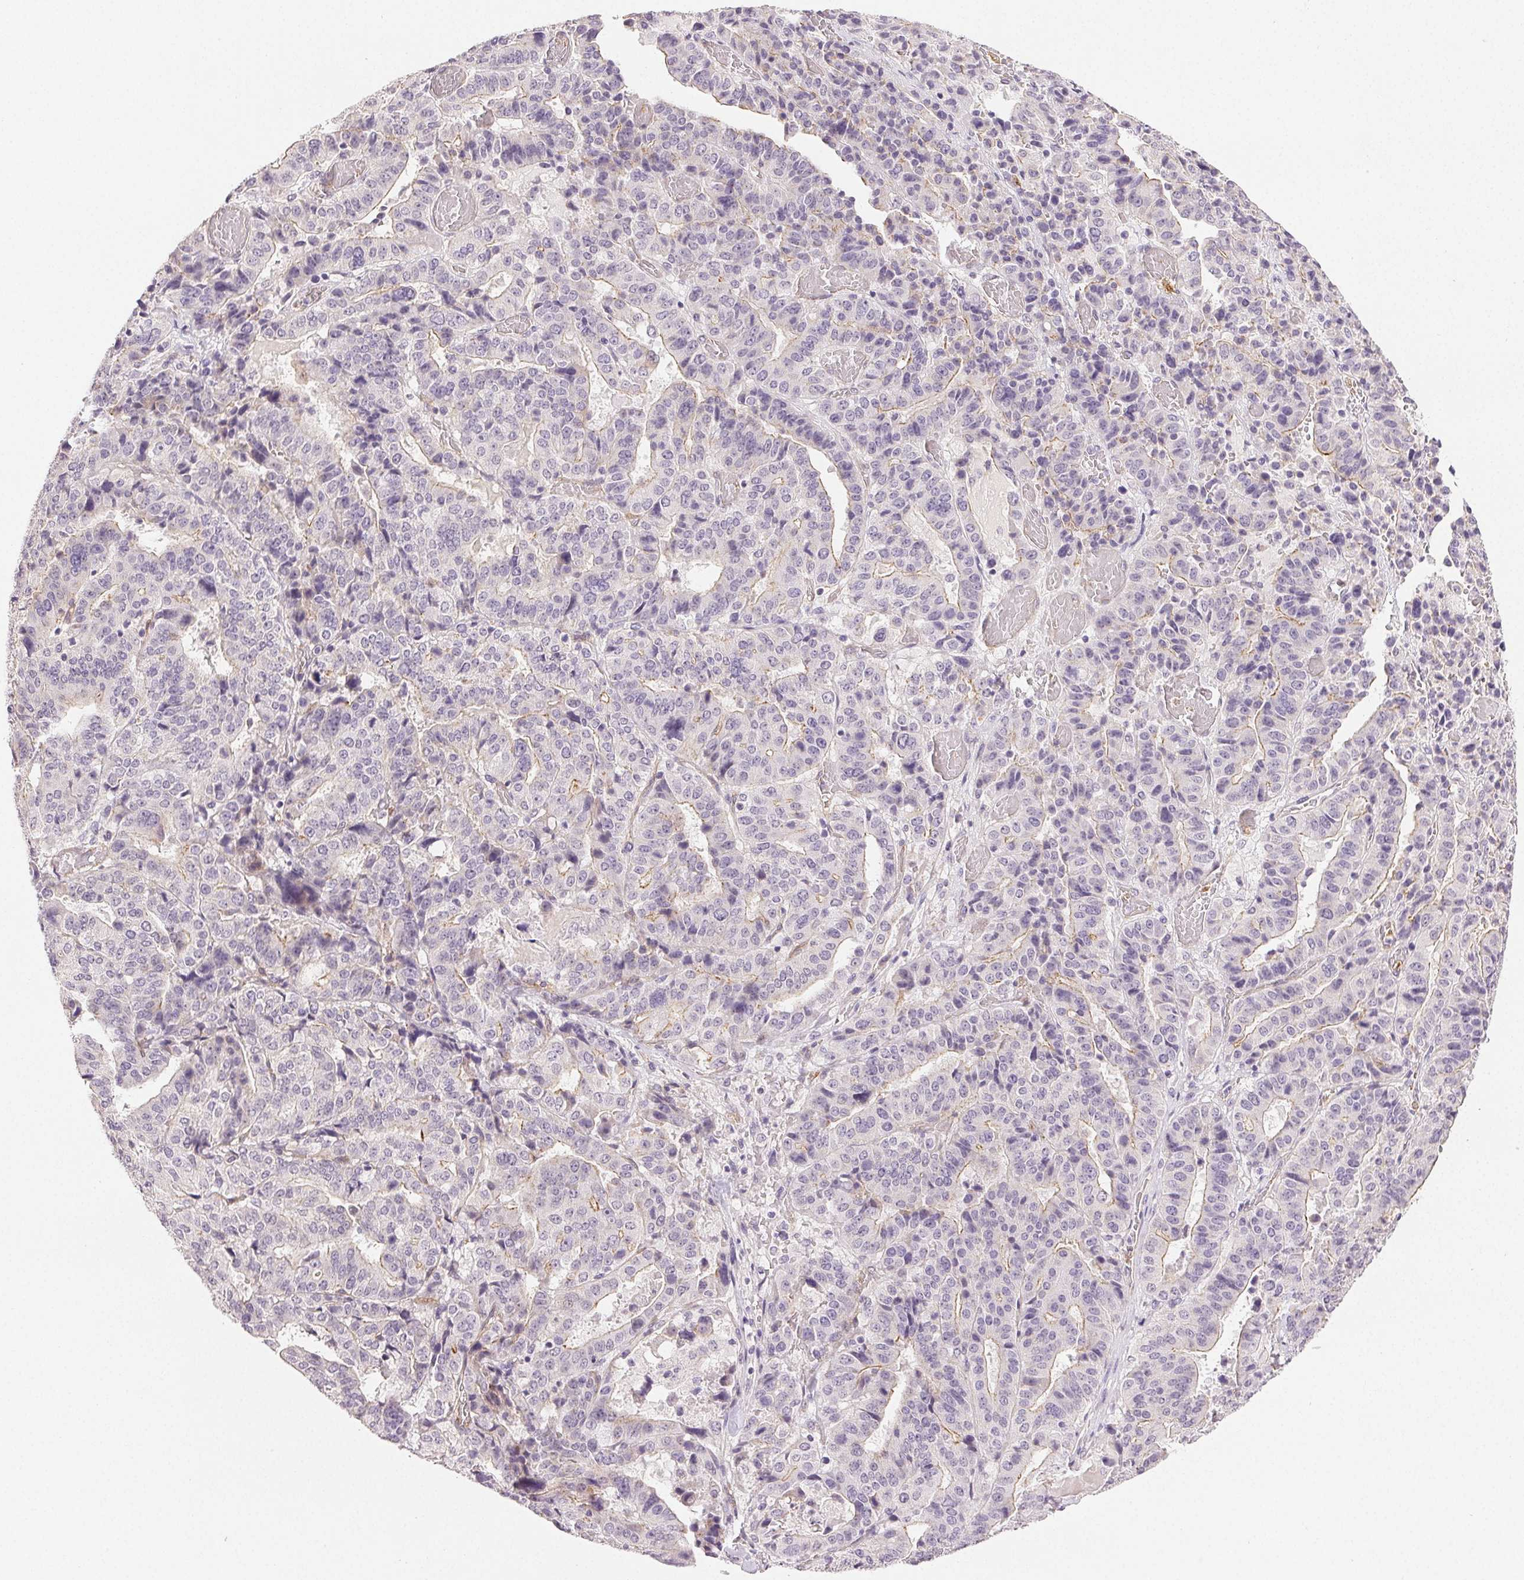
{"staining": {"intensity": "negative", "quantity": "none", "location": "none"}, "tissue": "stomach cancer", "cell_type": "Tumor cells", "image_type": "cancer", "snomed": [{"axis": "morphology", "description": "Adenocarcinoma, NOS"}, {"axis": "topography", "description": "Stomach"}], "caption": "Stomach cancer (adenocarcinoma) was stained to show a protein in brown. There is no significant positivity in tumor cells.", "gene": "PLCB1", "patient": {"sex": "male", "age": 48}}